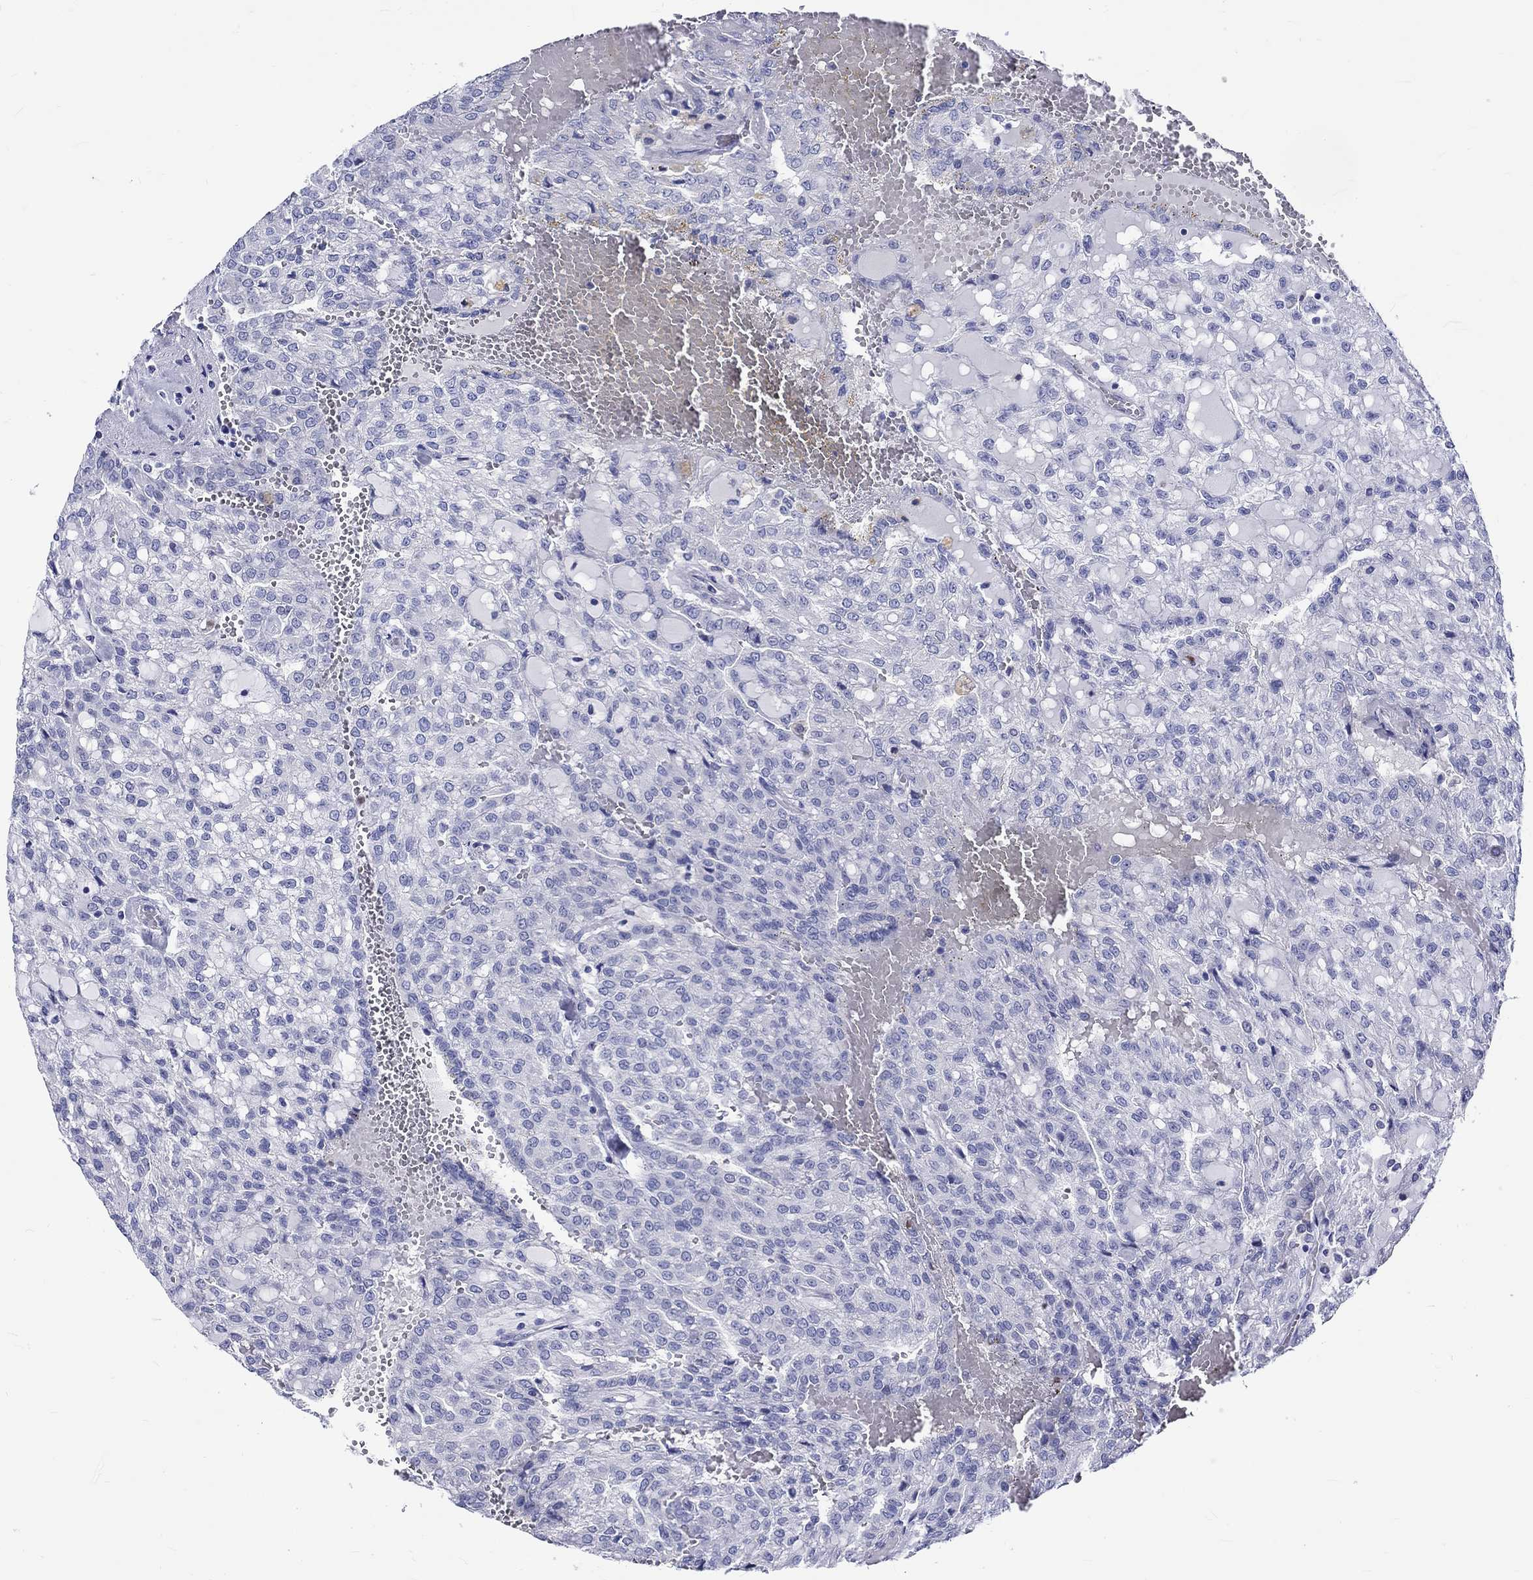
{"staining": {"intensity": "negative", "quantity": "none", "location": "none"}, "tissue": "renal cancer", "cell_type": "Tumor cells", "image_type": "cancer", "snomed": [{"axis": "morphology", "description": "Adenocarcinoma, NOS"}, {"axis": "topography", "description": "Kidney"}], "caption": "The histopathology image displays no staining of tumor cells in renal cancer.", "gene": "SH2D7", "patient": {"sex": "male", "age": 63}}